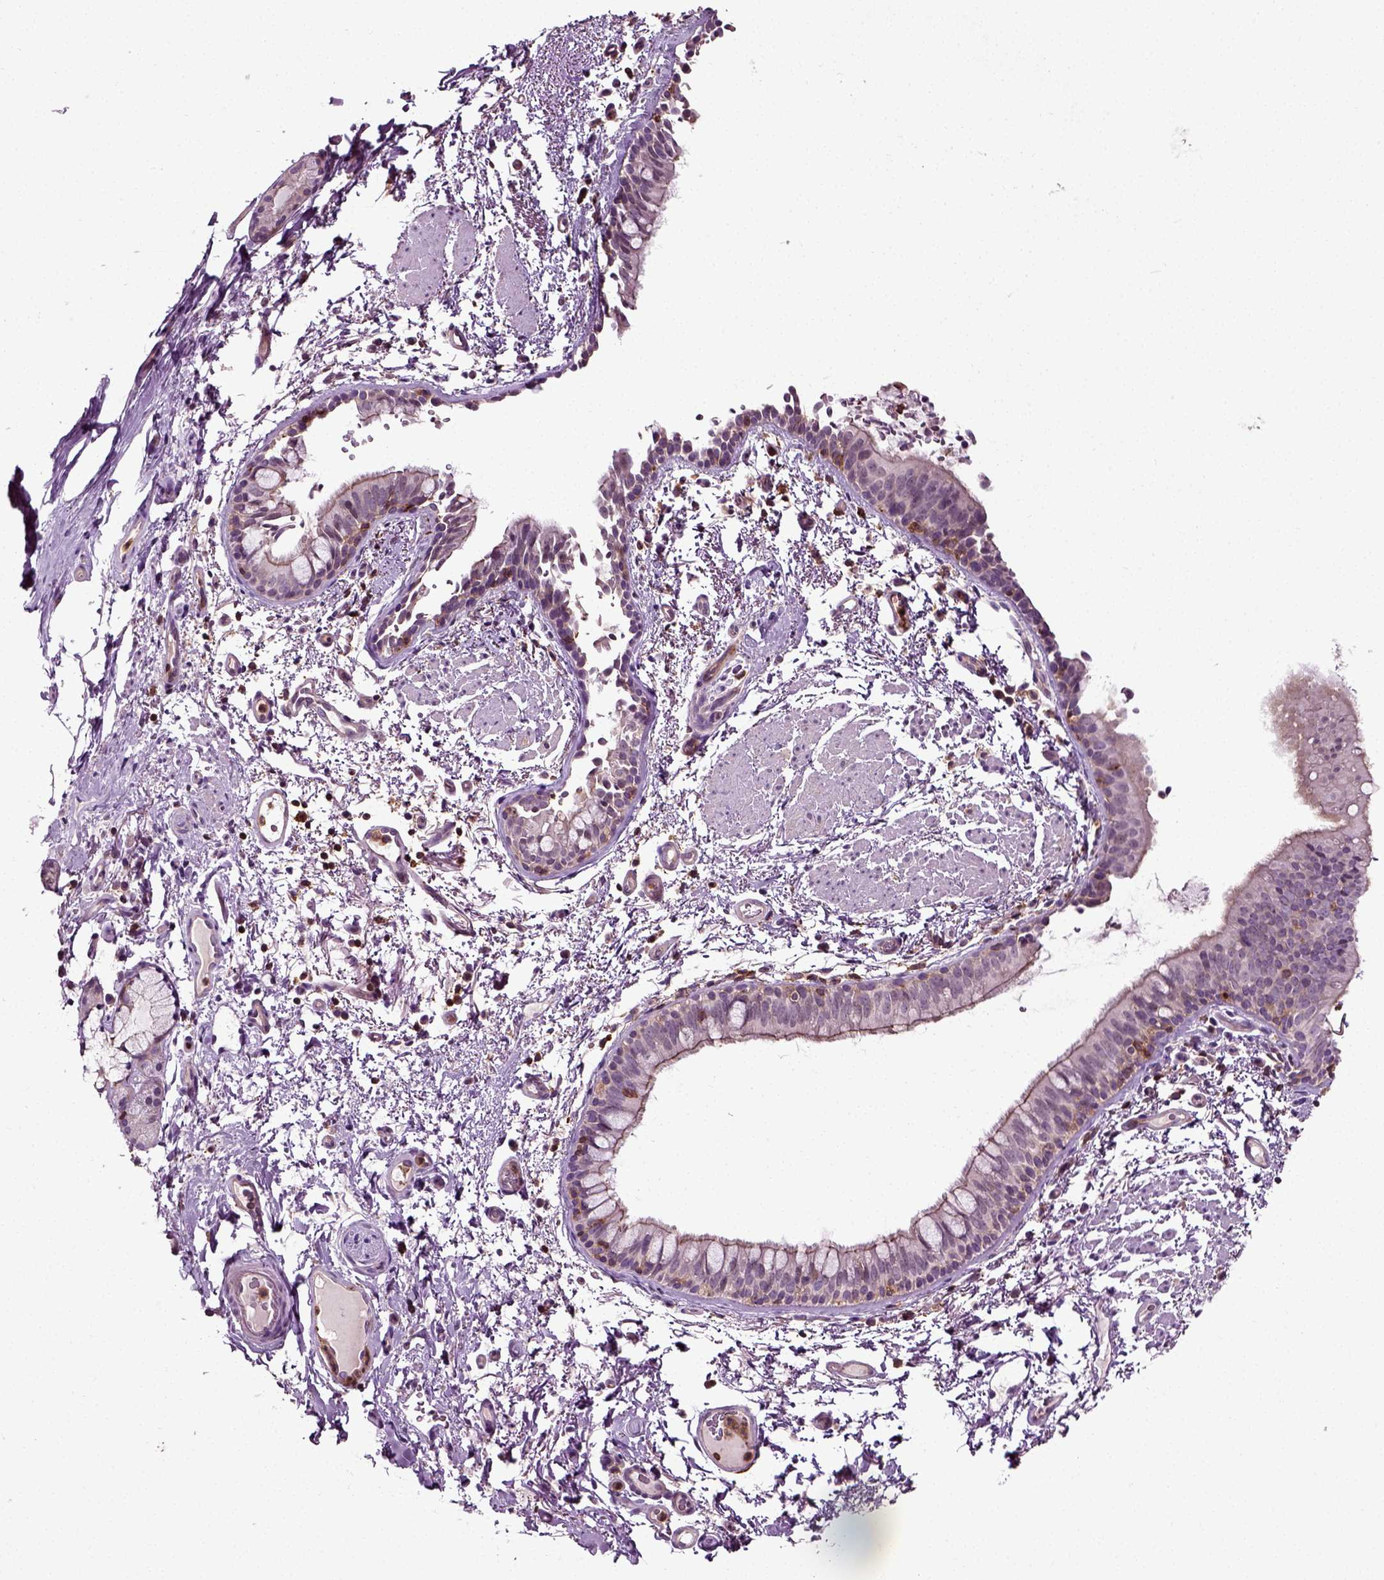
{"staining": {"intensity": "moderate", "quantity": "<25%", "location": "cytoplasmic/membranous"}, "tissue": "bronchus", "cell_type": "Respiratory epithelial cells", "image_type": "normal", "snomed": [{"axis": "morphology", "description": "Normal tissue, NOS"}, {"axis": "topography", "description": "Bronchus"}], "caption": "The immunohistochemical stain shows moderate cytoplasmic/membranous staining in respiratory epithelial cells of normal bronchus. Using DAB (brown) and hematoxylin (blue) stains, captured at high magnification using brightfield microscopy.", "gene": "RHOF", "patient": {"sex": "female", "age": 64}}